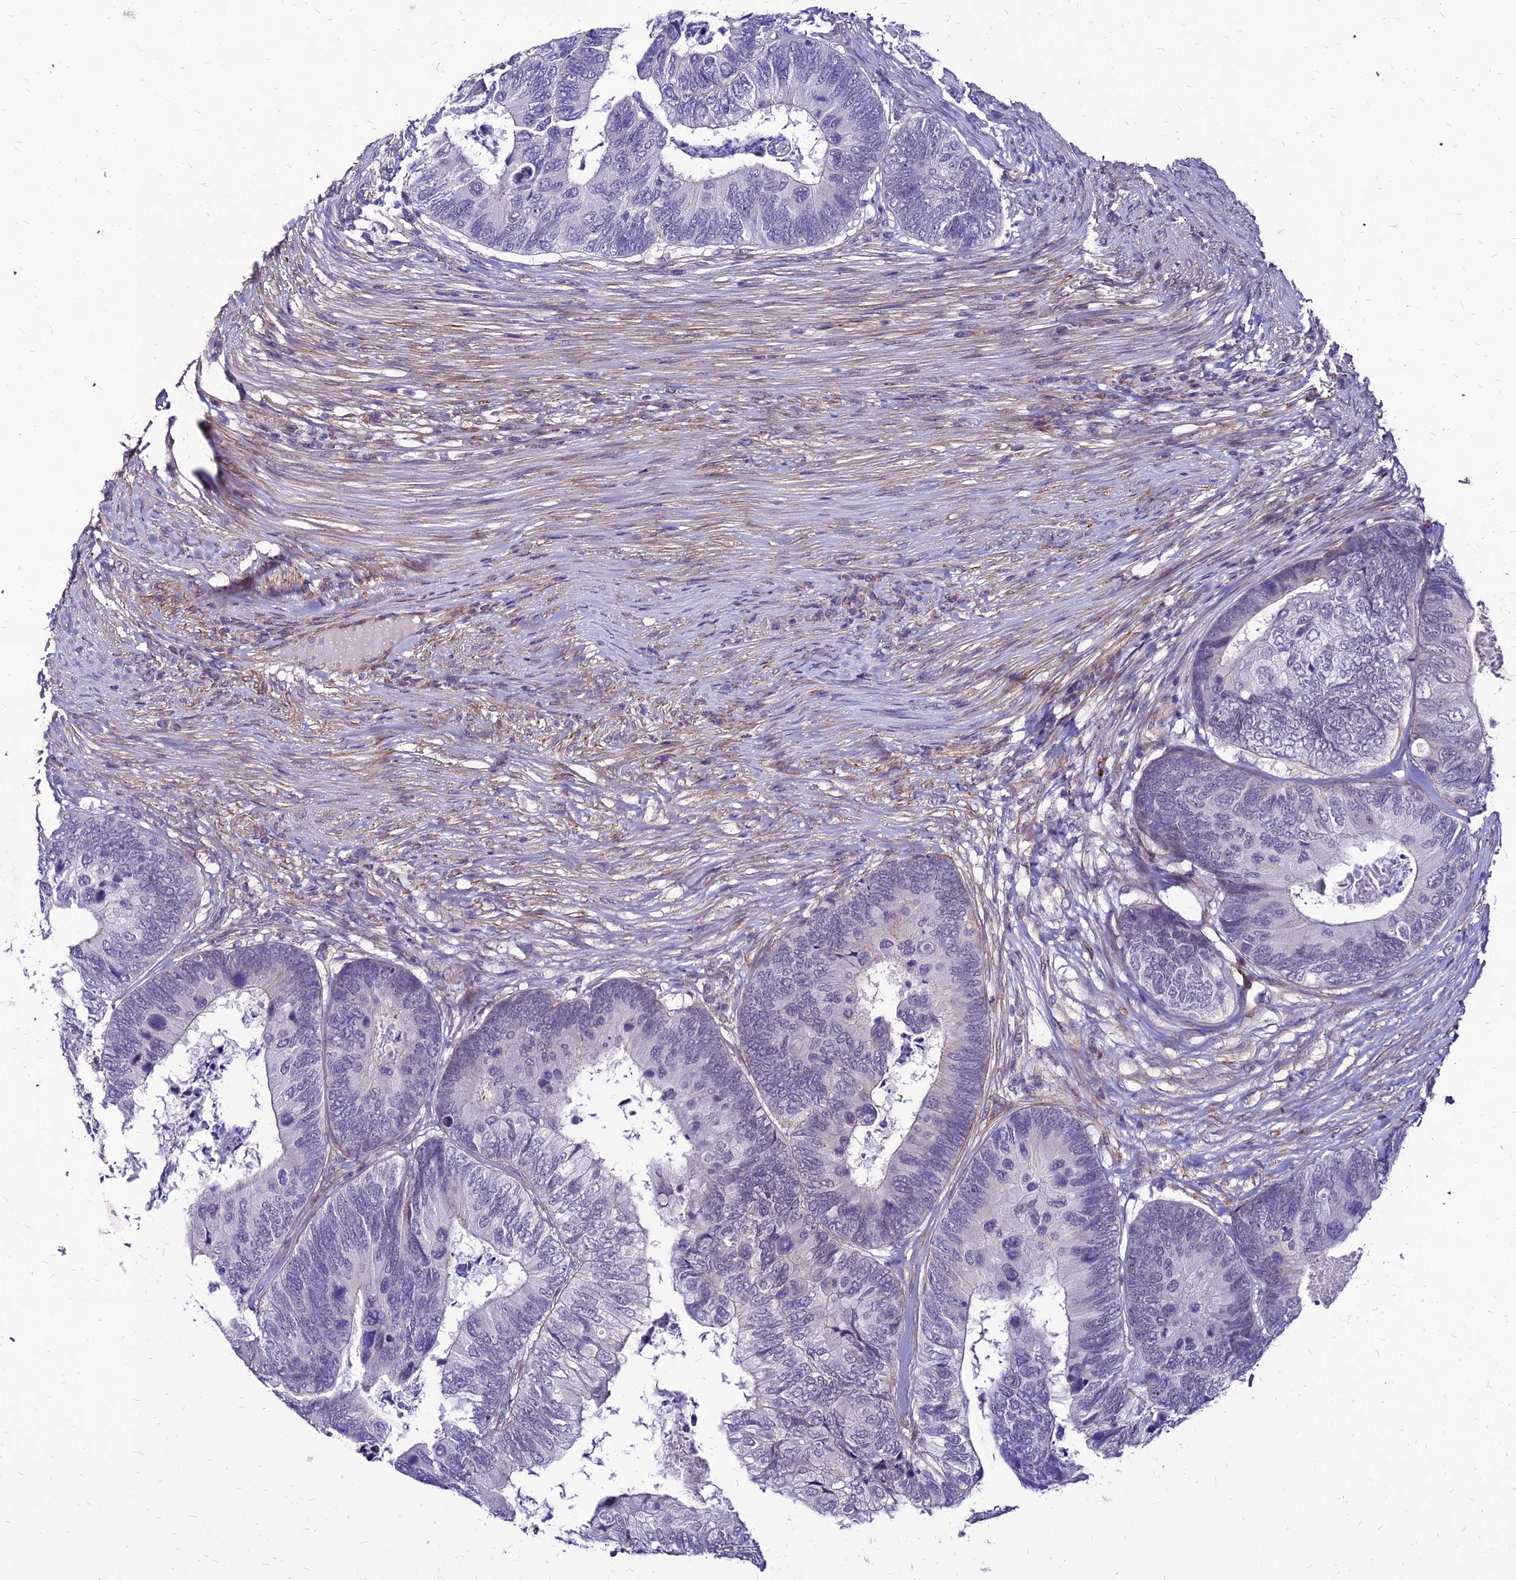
{"staining": {"intensity": "negative", "quantity": "none", "location": "none"}, "tissue": "colorectal cancer", "cell_type": "Tumor cells", "image_type": "cancer", "snomed": [{"axis": "morphology", "description": "Adenocarcinoma, NOS"}, {"axis": "topography", "description": "Colon"}], "caption": "Adenocarcinoma (colorectal) stained for a protein using immunohistochemistry shows no expression tumor cells.", "gene": "YEATS2", "patient": {"sex": "female", "age": 67}}